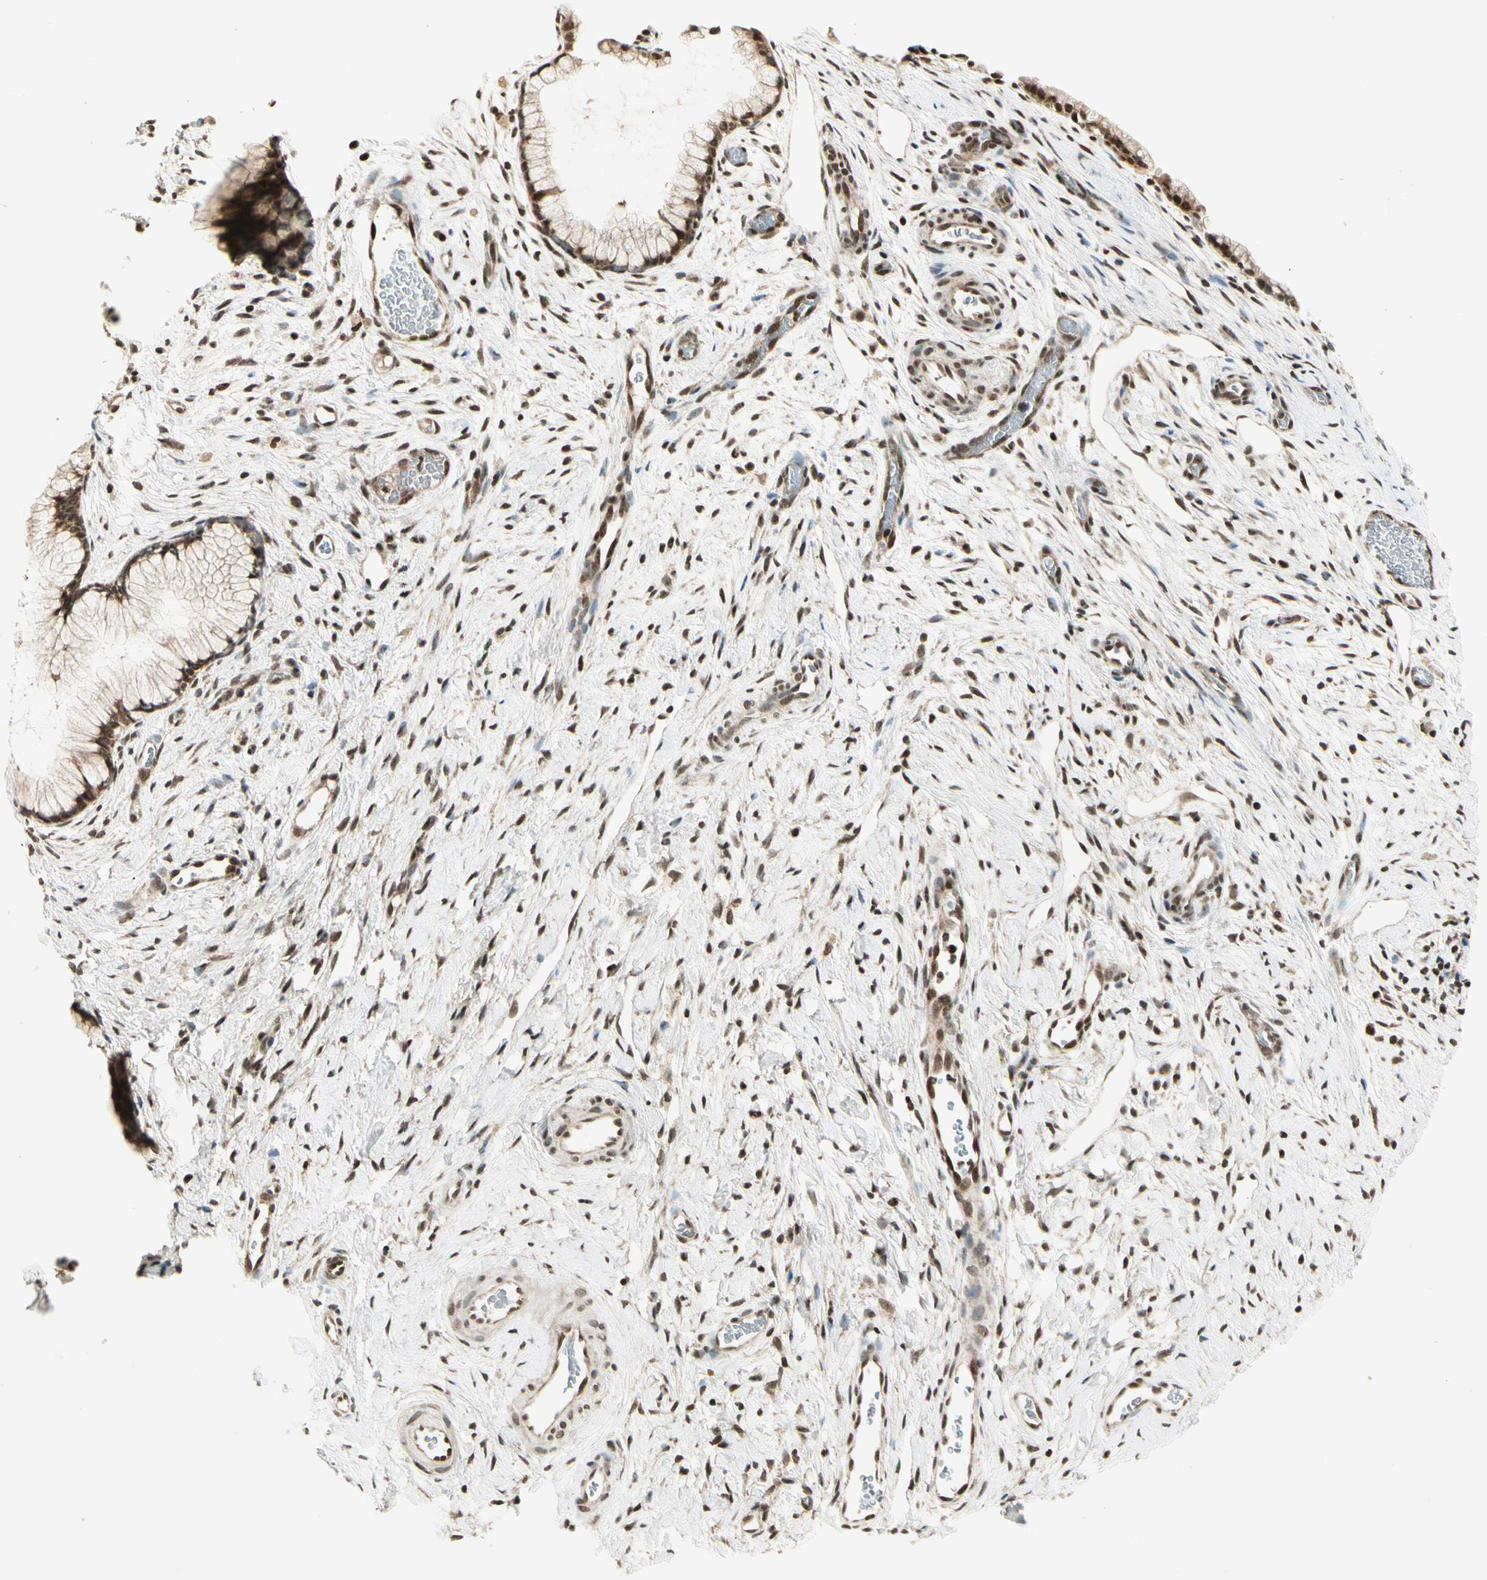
{"staining": {"intensity": "moderate", "quantity": ">75%", "location": "cytoplasmic/membranous,nuclear"}, "tissue": "cervix", "cell_type": "Glandular cells", "image_type": "normal", "snomed": [{"axis": "morphology", "description": "Normal tissue, NOS"}, {"axis": "topography", "description": "Cervix"}], "caption": "Immunohistochemistry (IHC) photomicrograph of benign human cervix stained for a protein (brown), which shows medium levels of moderate cytoplasmic/membranous,nuclear expression in about >75% of glandular cells.", "gene": "SMN2", "patient": {"sex": "female", "age": 65}}